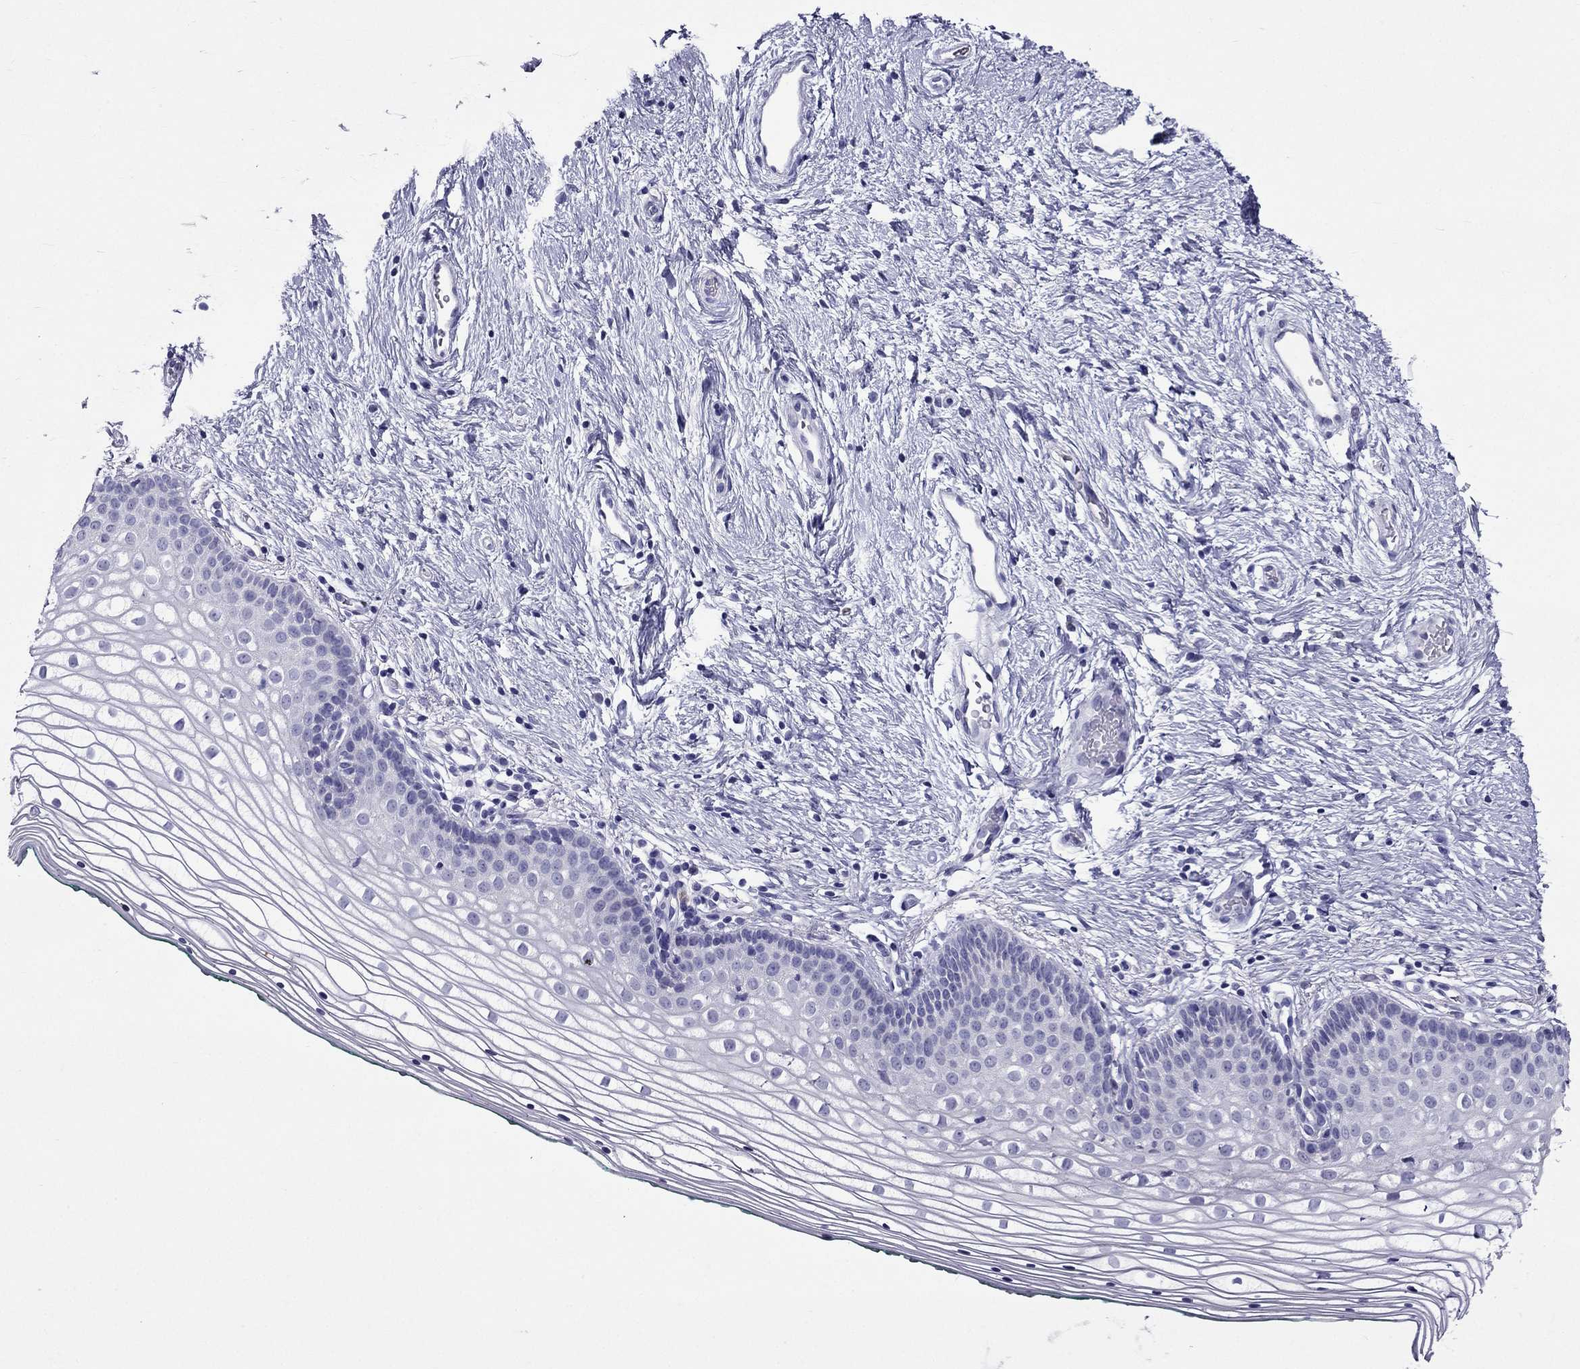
{"staining": {"intensity": "negative", "quantity": "none", "location": "none"}, "tissue": "vagina", "cell_type": "Squamous epithelial cells", "image_type": "normal", "snomed": [{"axis": "morphology", "description": "Normal tissue, NOS"}, {"axis": "topography", "description": "Vagina"}], "caption": "DAB (3,3'-diaminobenzidine) immunohistochemical staining of normal human vagina displays no significant expression in squamous epithelial cells. (Brightfield microscopy of DAB (3,3'-diaminobenzidine) immunohistochemistry (IHC) at high magnification).", "gene": "ZNF541", "patient": {"sex": "female", "age": 36}}